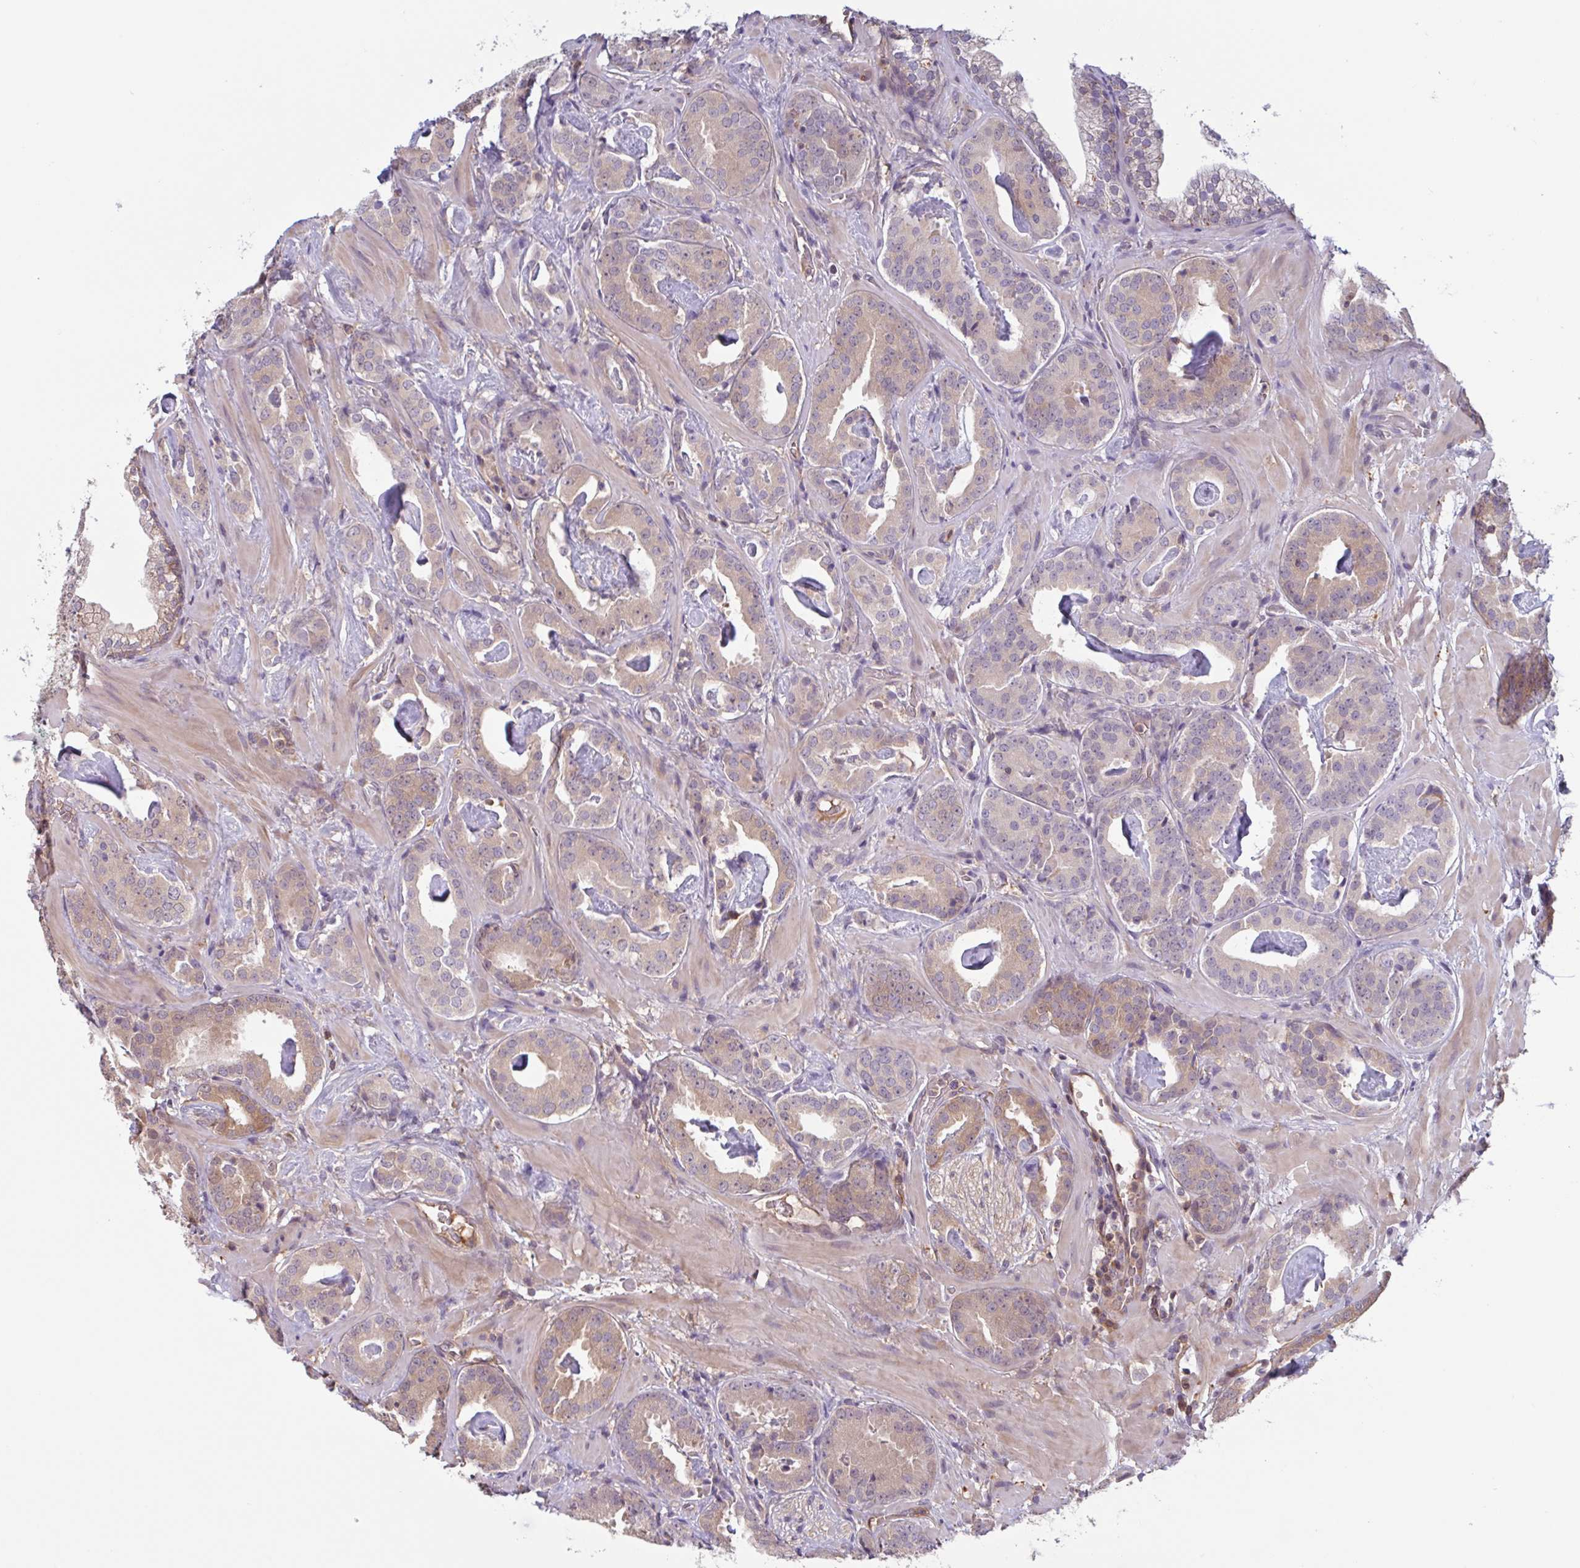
{"staining": {"intensity": "weak", "quantity": "<25%", "location": "cytoplasmic/membranous"}, "tissue": "prostate cancer", "cell_type": "Tumor cells", "image_type": "cancer", "snomed": [{"axis": "morphology", "description": "Adenocarcinoma, Low grade"}, {"axis": "topography", "description": "Prostate"}], "caption": "Tumor cells show no significant expression in prostate cancer.", "gene": "OTOP2", "patient": {"sex": "male", "age": 62}}